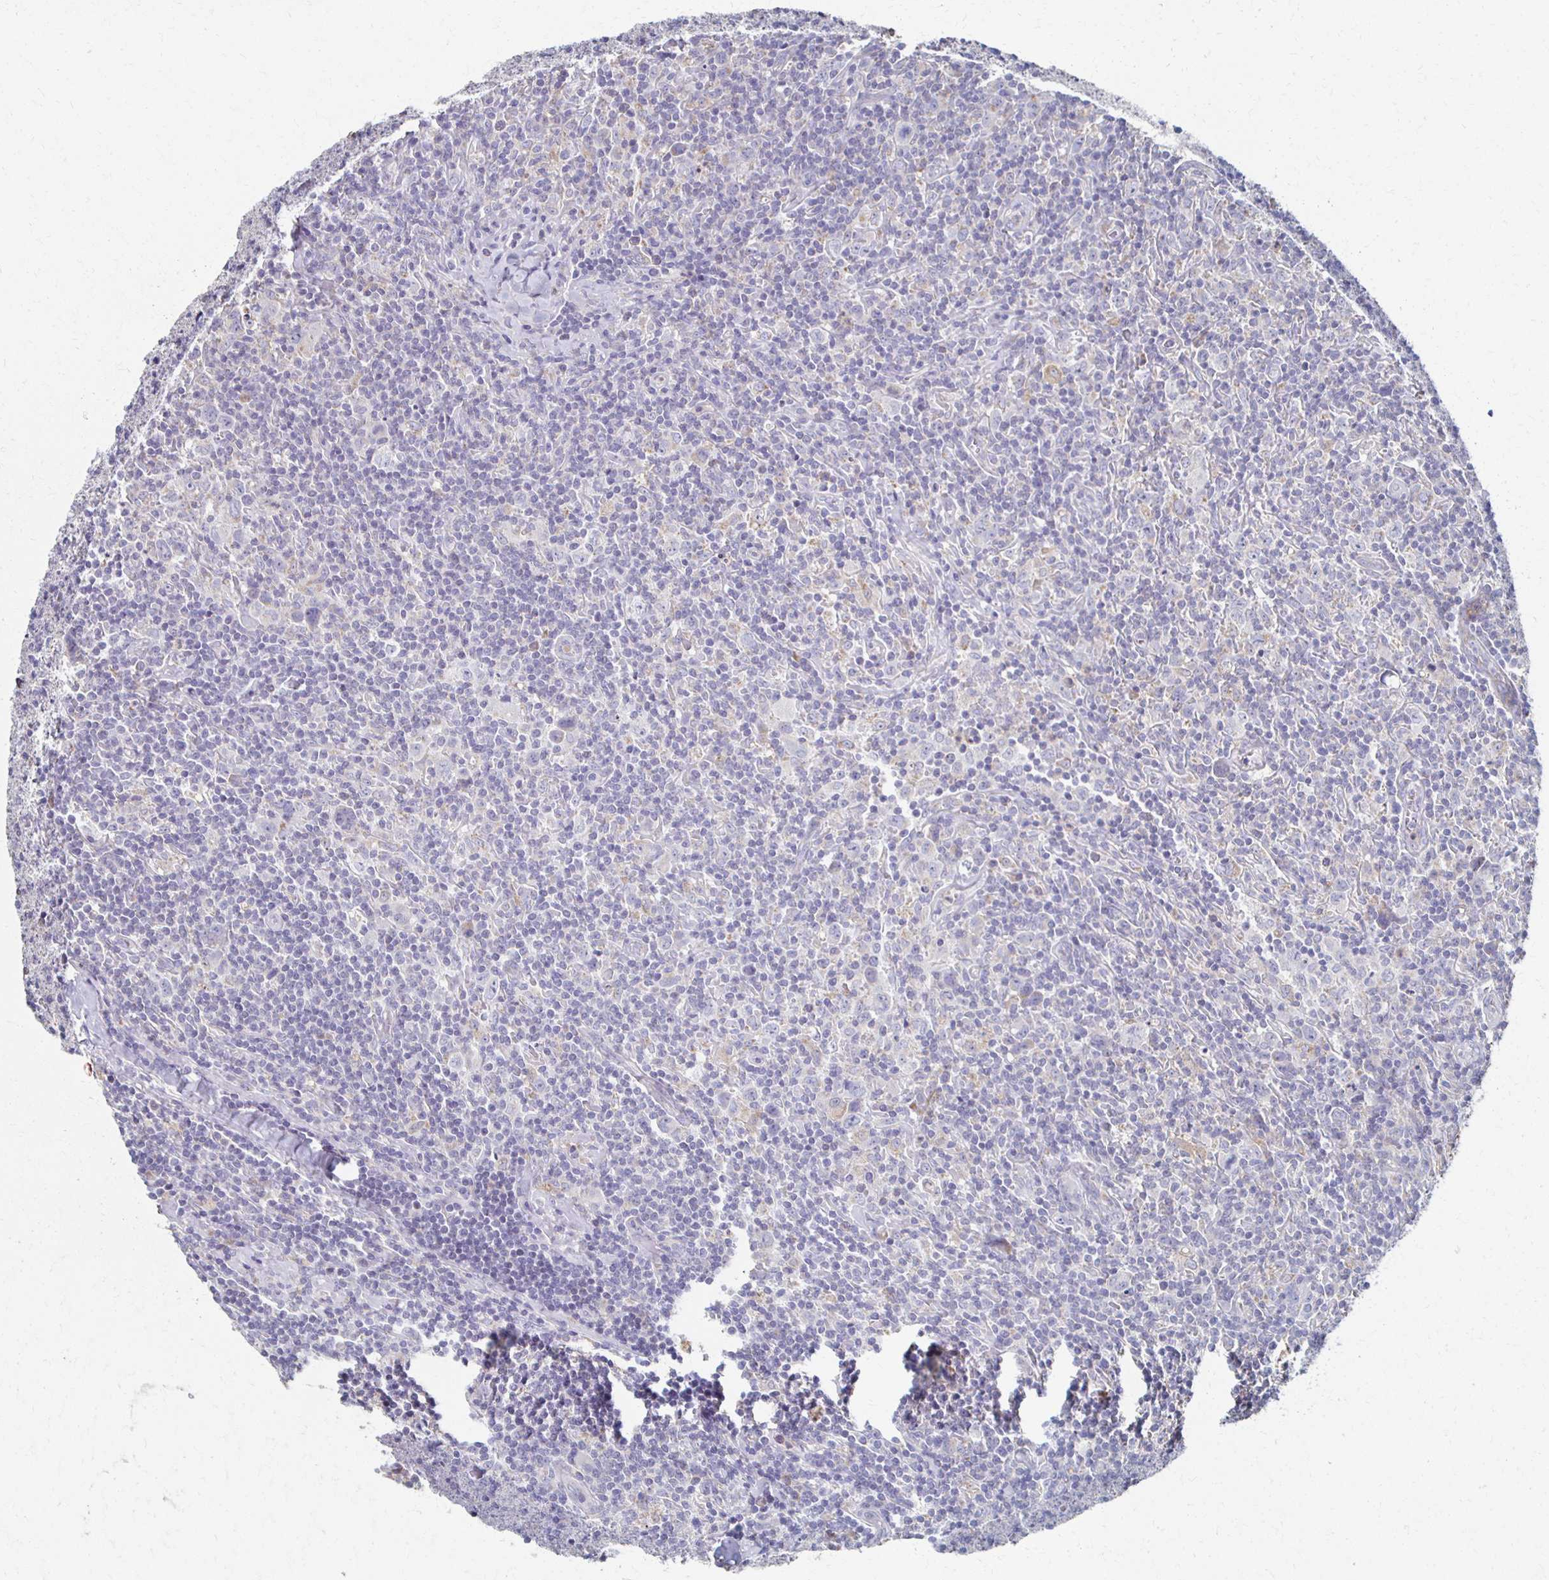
{"staining": {"intensity": "negative", "quantity": "none", "location": "none"}, "tissue": "lymphoma", "cell_type": "Tumor cells", "image_type": "cancer", "snomed": [{"axis": "morphology", "description": "Hodgkin's disease, NOS"}, {"axis": "topography", "description": "Lymph node"}], "caption": "Human Hodgkin's disease stained for a protein using immunohistochemistry demonstrates no staining in tumor cells.", "gene": "CX3CR1", "patient": {"sex": "female", "age": 18}}